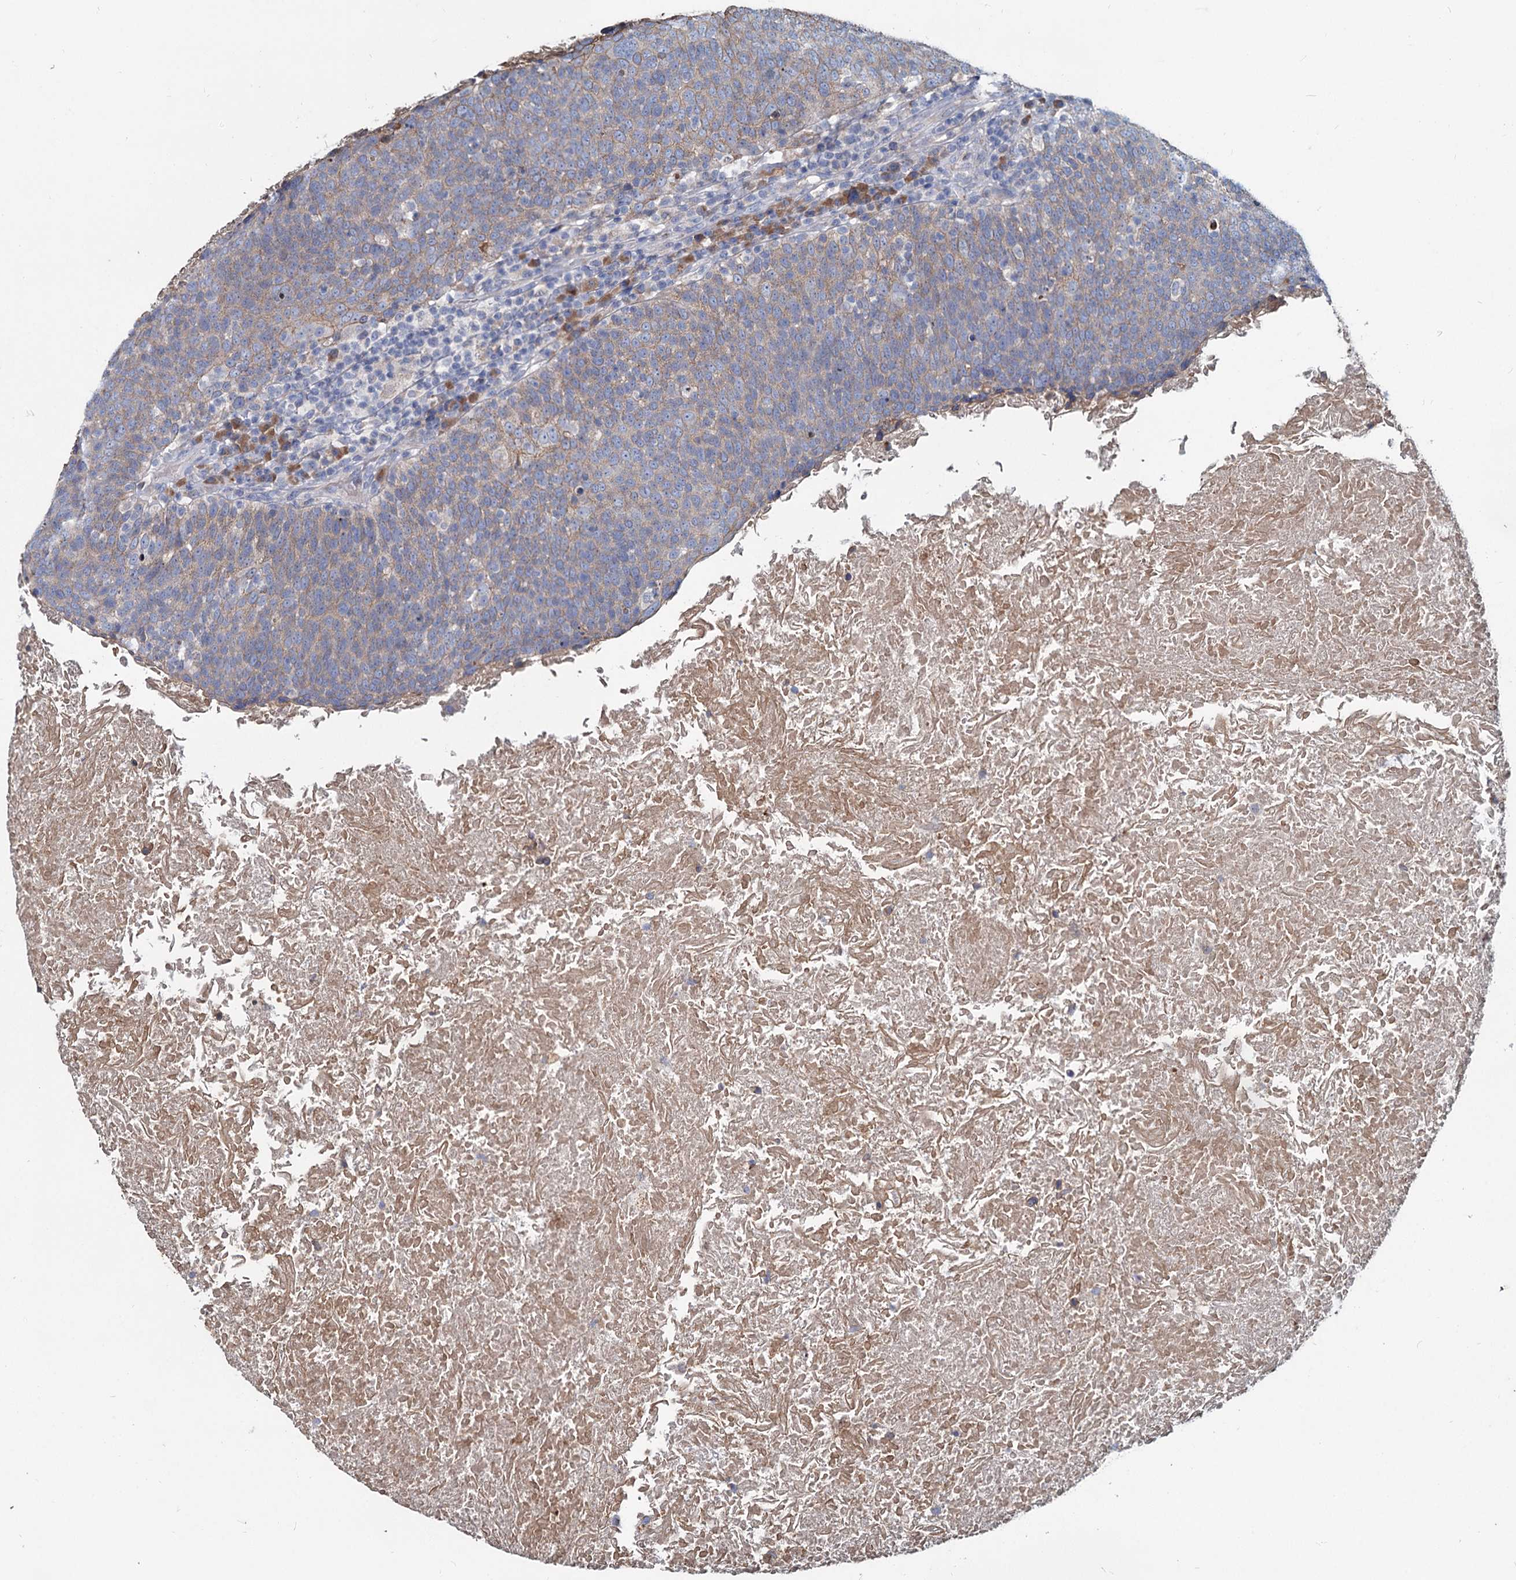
{"staining": {"intensity": "weak", "quantity": "25%-75%", "location": "cytoplasmic/membranous"}, "tissue": "head and neck cancer", "cell_type": "Tumor cells", "image_type": "cancer", "snomed": [{"axis": "morphology", "description": "Squamous cell carcinoma, NOS"}, {"axis": "morphology", "description": "Squamous cell carcinoma, metastatic, NOS"}, {"axis": "topography", "description": "Lymph node"}, {"axis": "topography", "description": "Head-Neck"}], "caption": "This image demonstrates immunohistochemistry staining of head and neck metastatic squamous cell carcinoma, with low weak cytoplasmic/membranous staining in about 25%-75% of tumor cells.", "gene": "TMX2", "patient": {"sex": "male", "age": 62}}